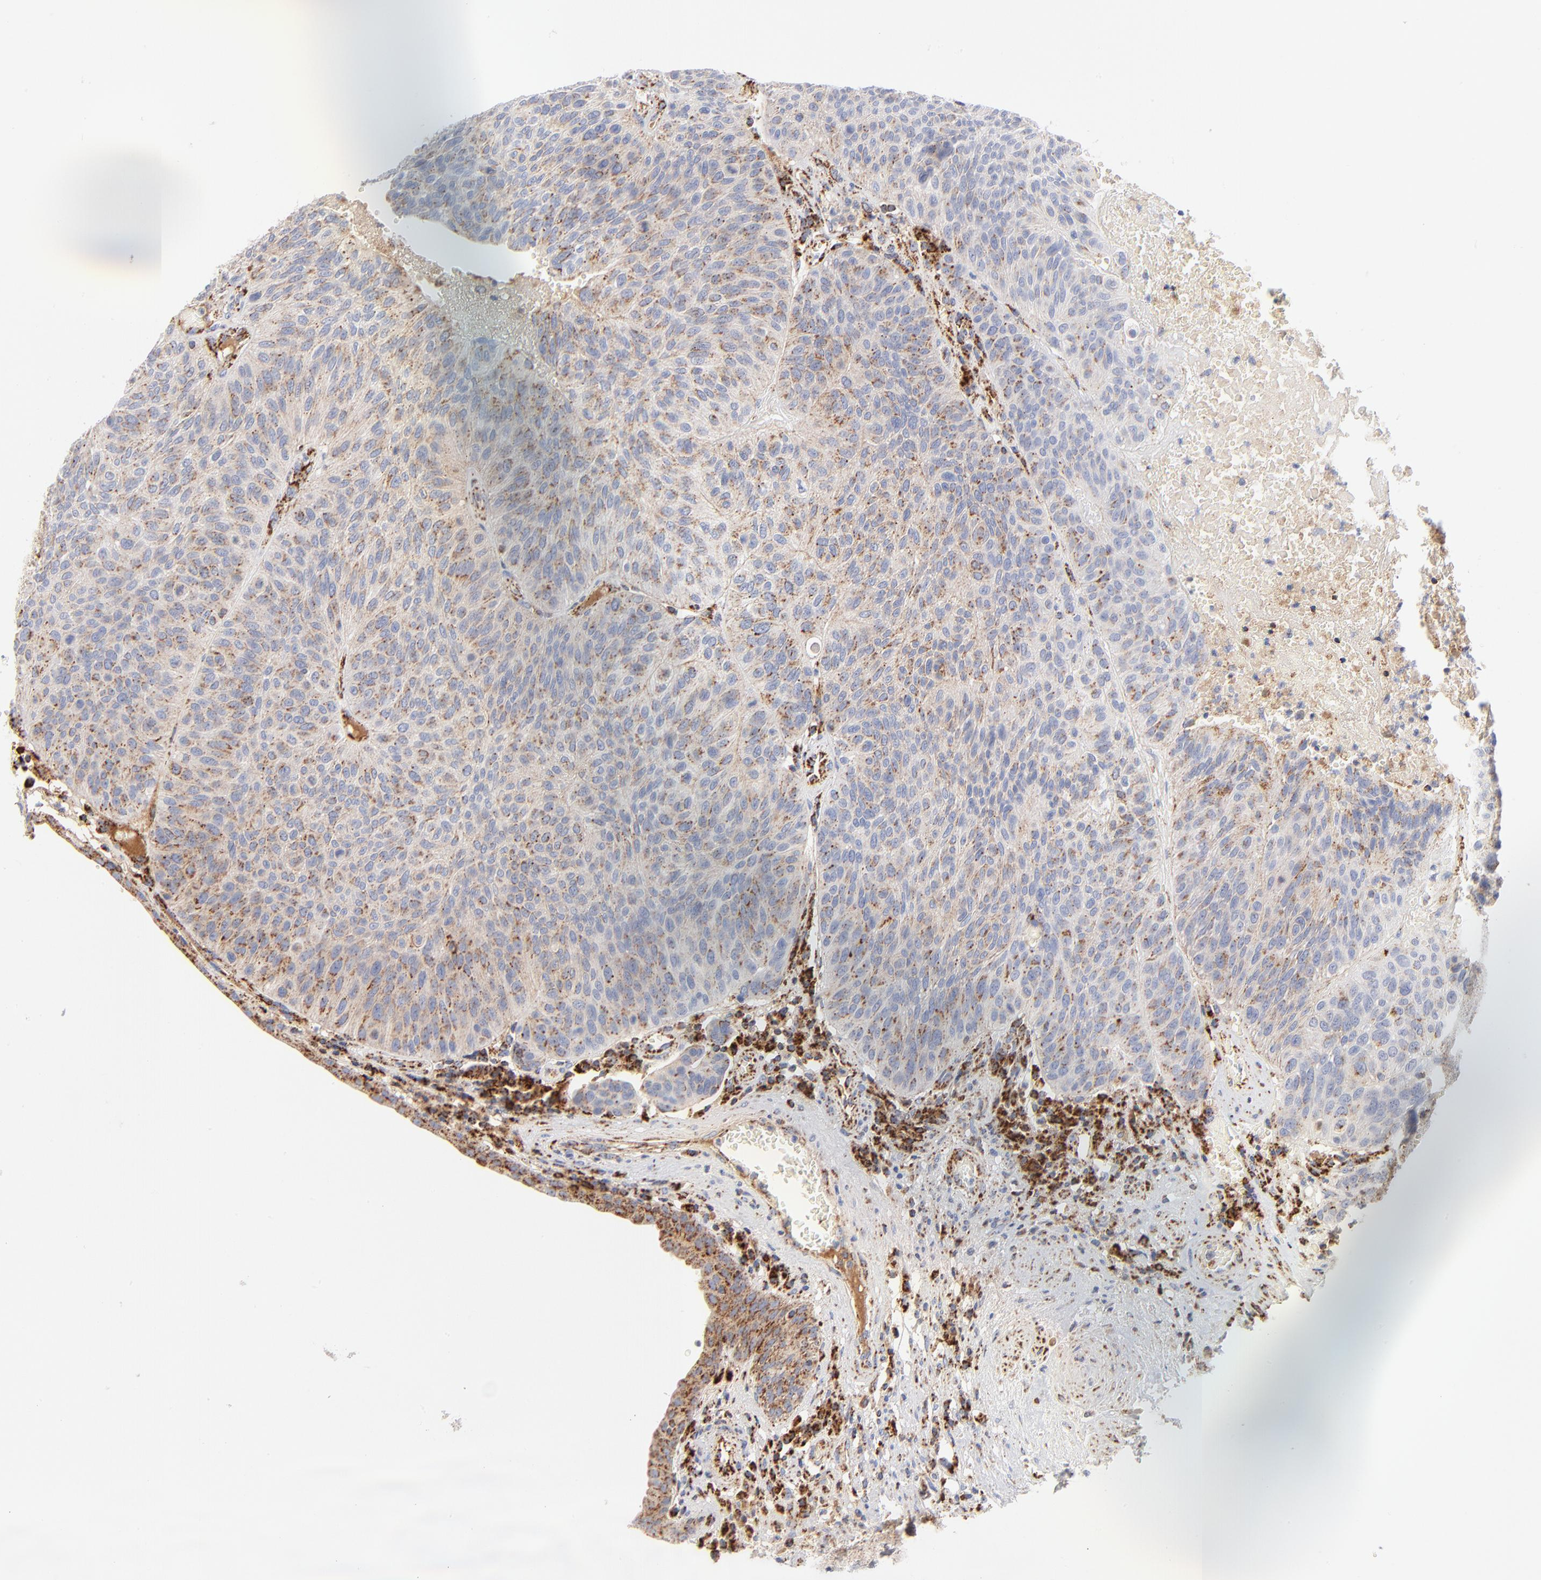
{"staining": {"intensity": "moderate", "quantity": "25%-75%", "location": "cytoplasmic/membranous"}, "tissue": "urothelial cancer", "cell_type": "Tumor cells", "image_type": "cancer", "snomed": [{"axis": "morphology", "description": "Urothelial carcinoma, High grade"}, {"axis": "topography", "description": "Urinary bladder"}], "caption": "High-power microscopy captured an IHC image of high-grade urothelial carcinoma, revealing moderate cytoplasmic/membranous positivity in approximately 25%-75% of tumor cells. (DAB IHC with brightfield microscopy, high magnification).", "gene": "DLAT", "patient": {"sex": "male", "age": 66}}